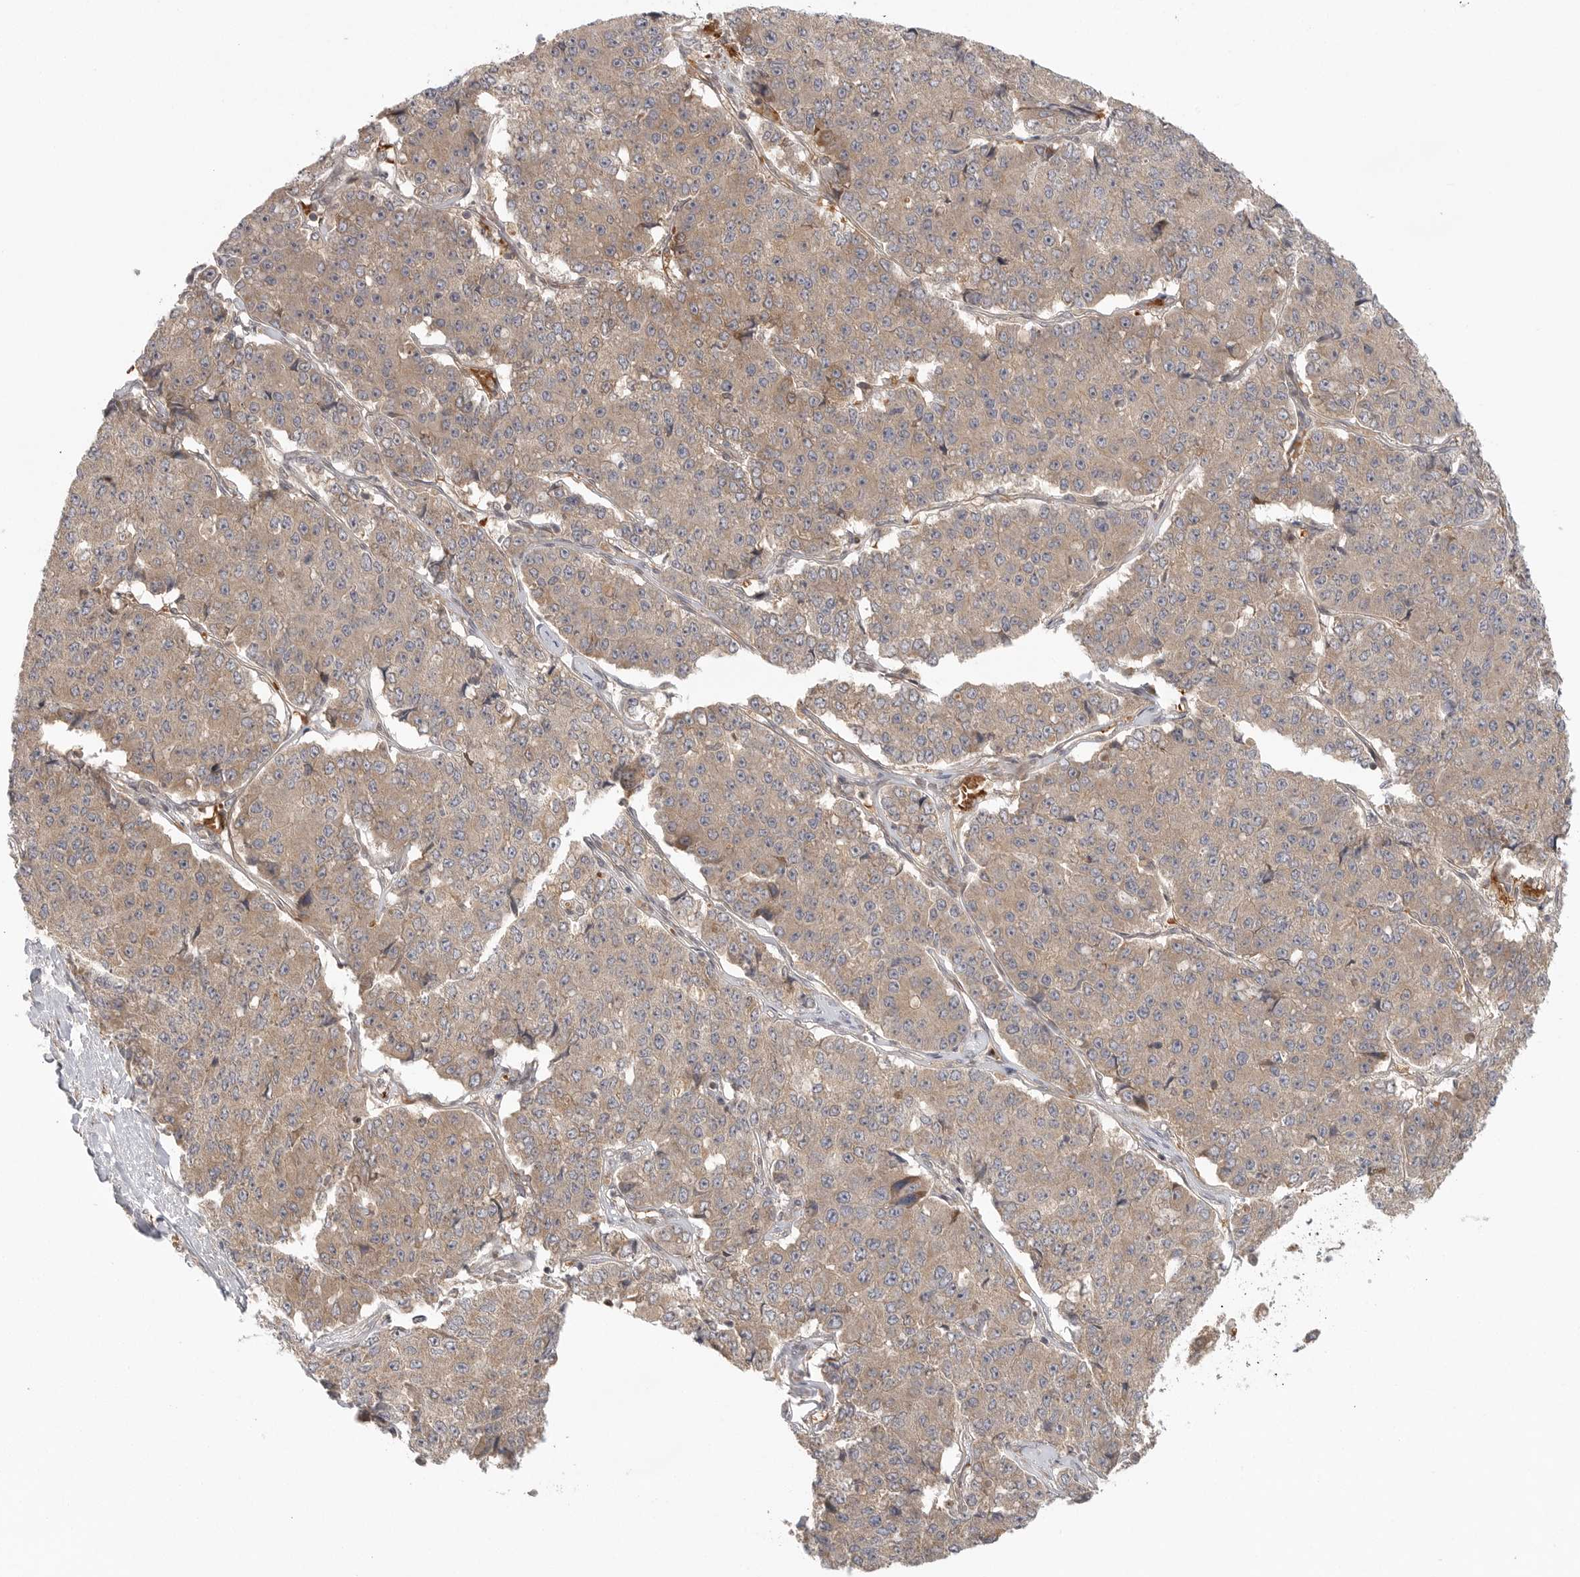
{"staining": {"intensity": "moderate", "quantity": ">75%", "location": "cytoplasmic/membranous"}, "tissue": "pancreatic cancer", "cell_type": "Tumor cells", "image_type": "cancer", "snomed": [{"axis": "morphology", "description": "Adenocarcinoma, NOS"}, {"axis": "topography", "description": "Pancreas"}], "caption": "Protein staining by immunohistochemistry (IHC) reveals moderate cytoplasmic/membranous expression in approximately >75% of tumor cells in pancreatic cancer.", "gene": "CCPG1", "patient": {"sex": "male", "age": 50}}